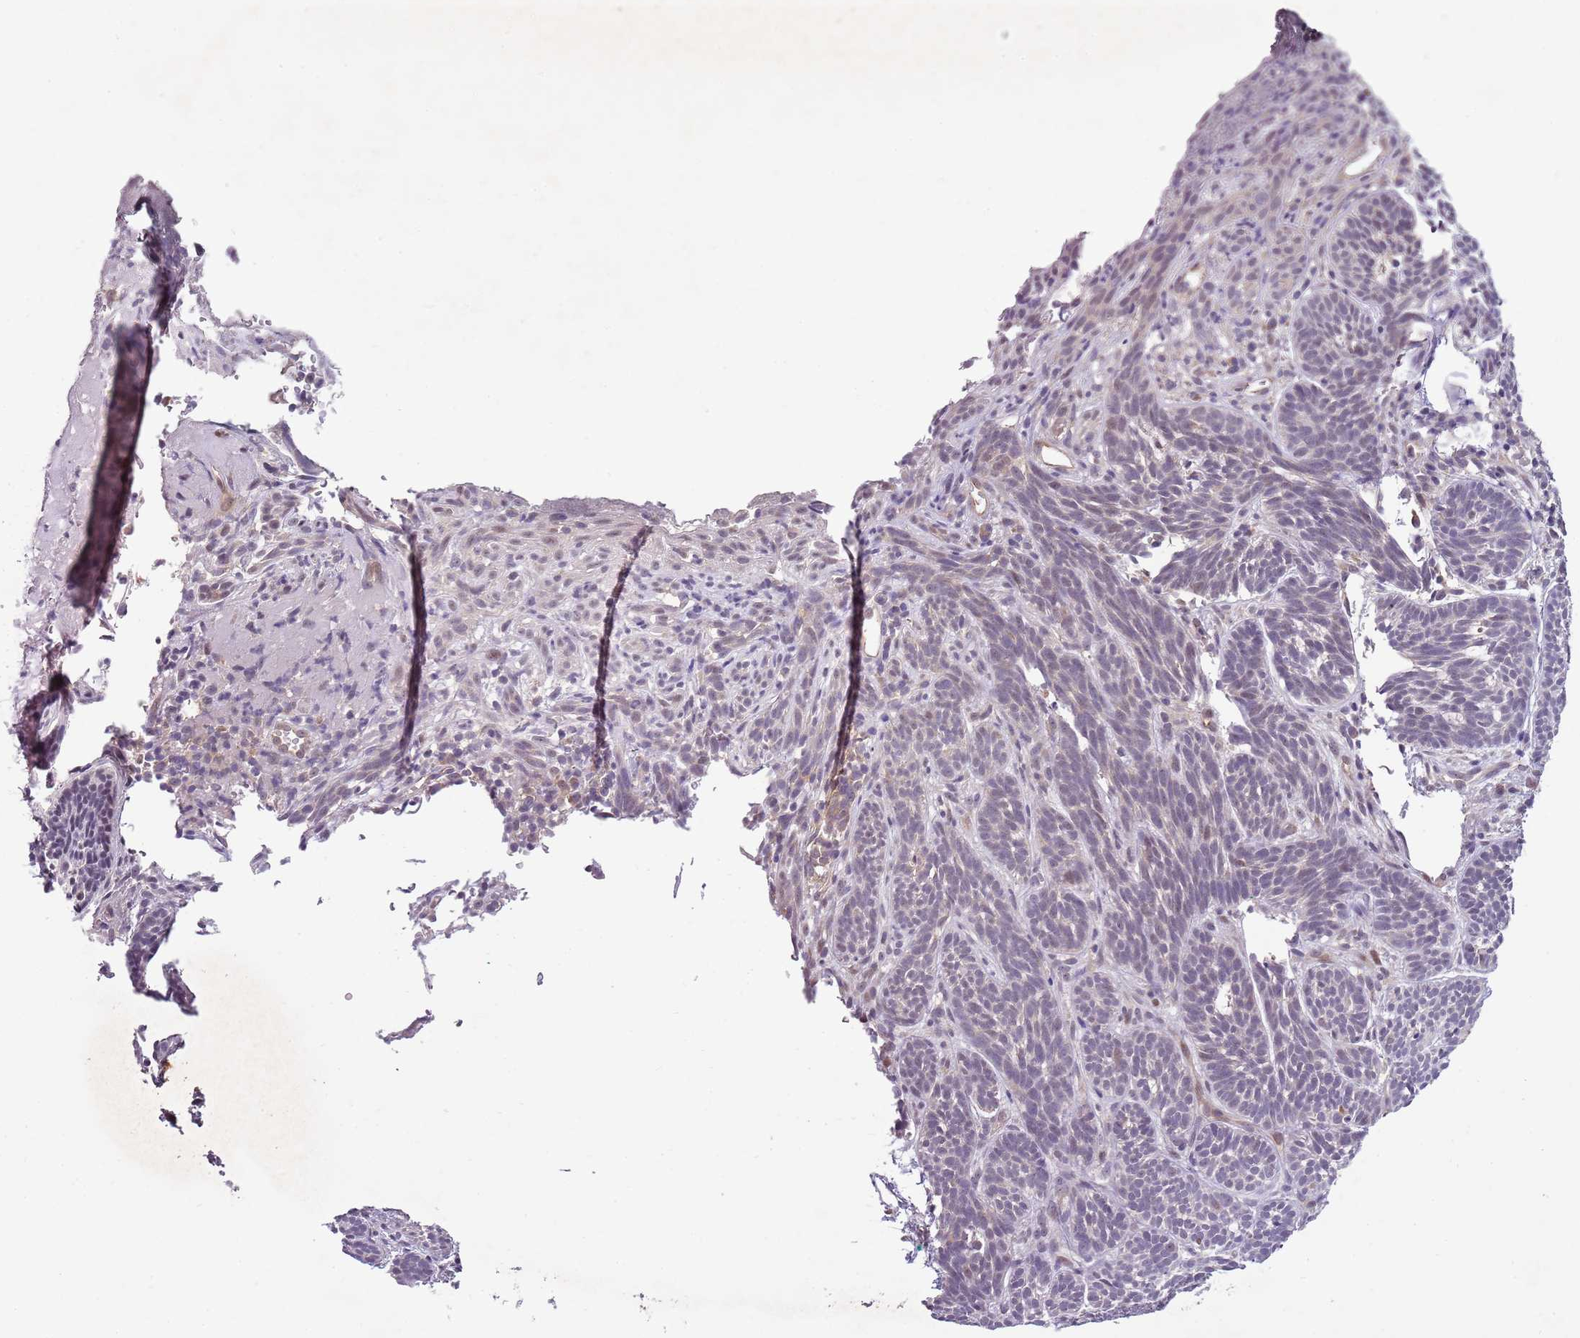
{"staining": {"intensity": "negative", "quantity": "none", "location": "none"}, "tissue": "skin cancer", "cell_type": "Tumor cells", "image_type": "cancer", "snomed": [{"axis": "morphology", "description": "Basal cell carcinoma"}, {"axis": "topography", "description": "Skin"}], "caption": "This is an IHC image of human skin basal cell carcinoma. There is no staining in tumor cells.", "gene": "FBXL22", "patient": {"sex": "male", "age": 71}}